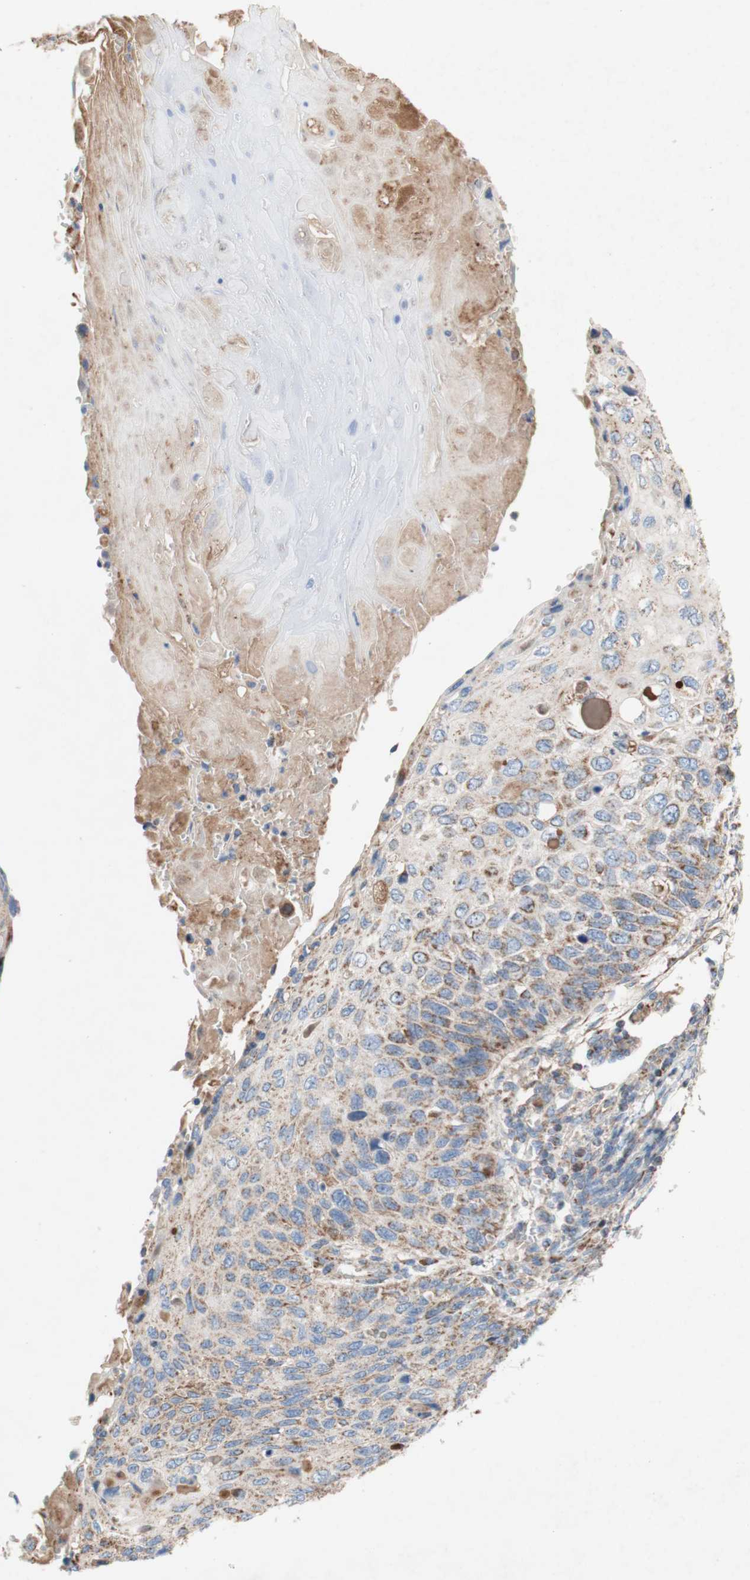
{"staining": {"intensity": "moderate", "quantity": ">75%", "location": "cytoplasmic/membranous"}, "tissue": "cervical cancer", "cell_type": "Tumor cells", "image_type": "cancer", "snomed": [{"axis": "morphology", "description": "Squamous cell carcinoma, NOS"}, {"axis": "topography", "description": "Cervix"}], "caption": "Human squamous cell carcinoma (cervical) stained with a brown dye displays moderate cytoplasmic/membranous positive positivity in approximately >75% of tumor cells.", "gene": "SDHB", "patient": {"sex": "female", "age": 70}}